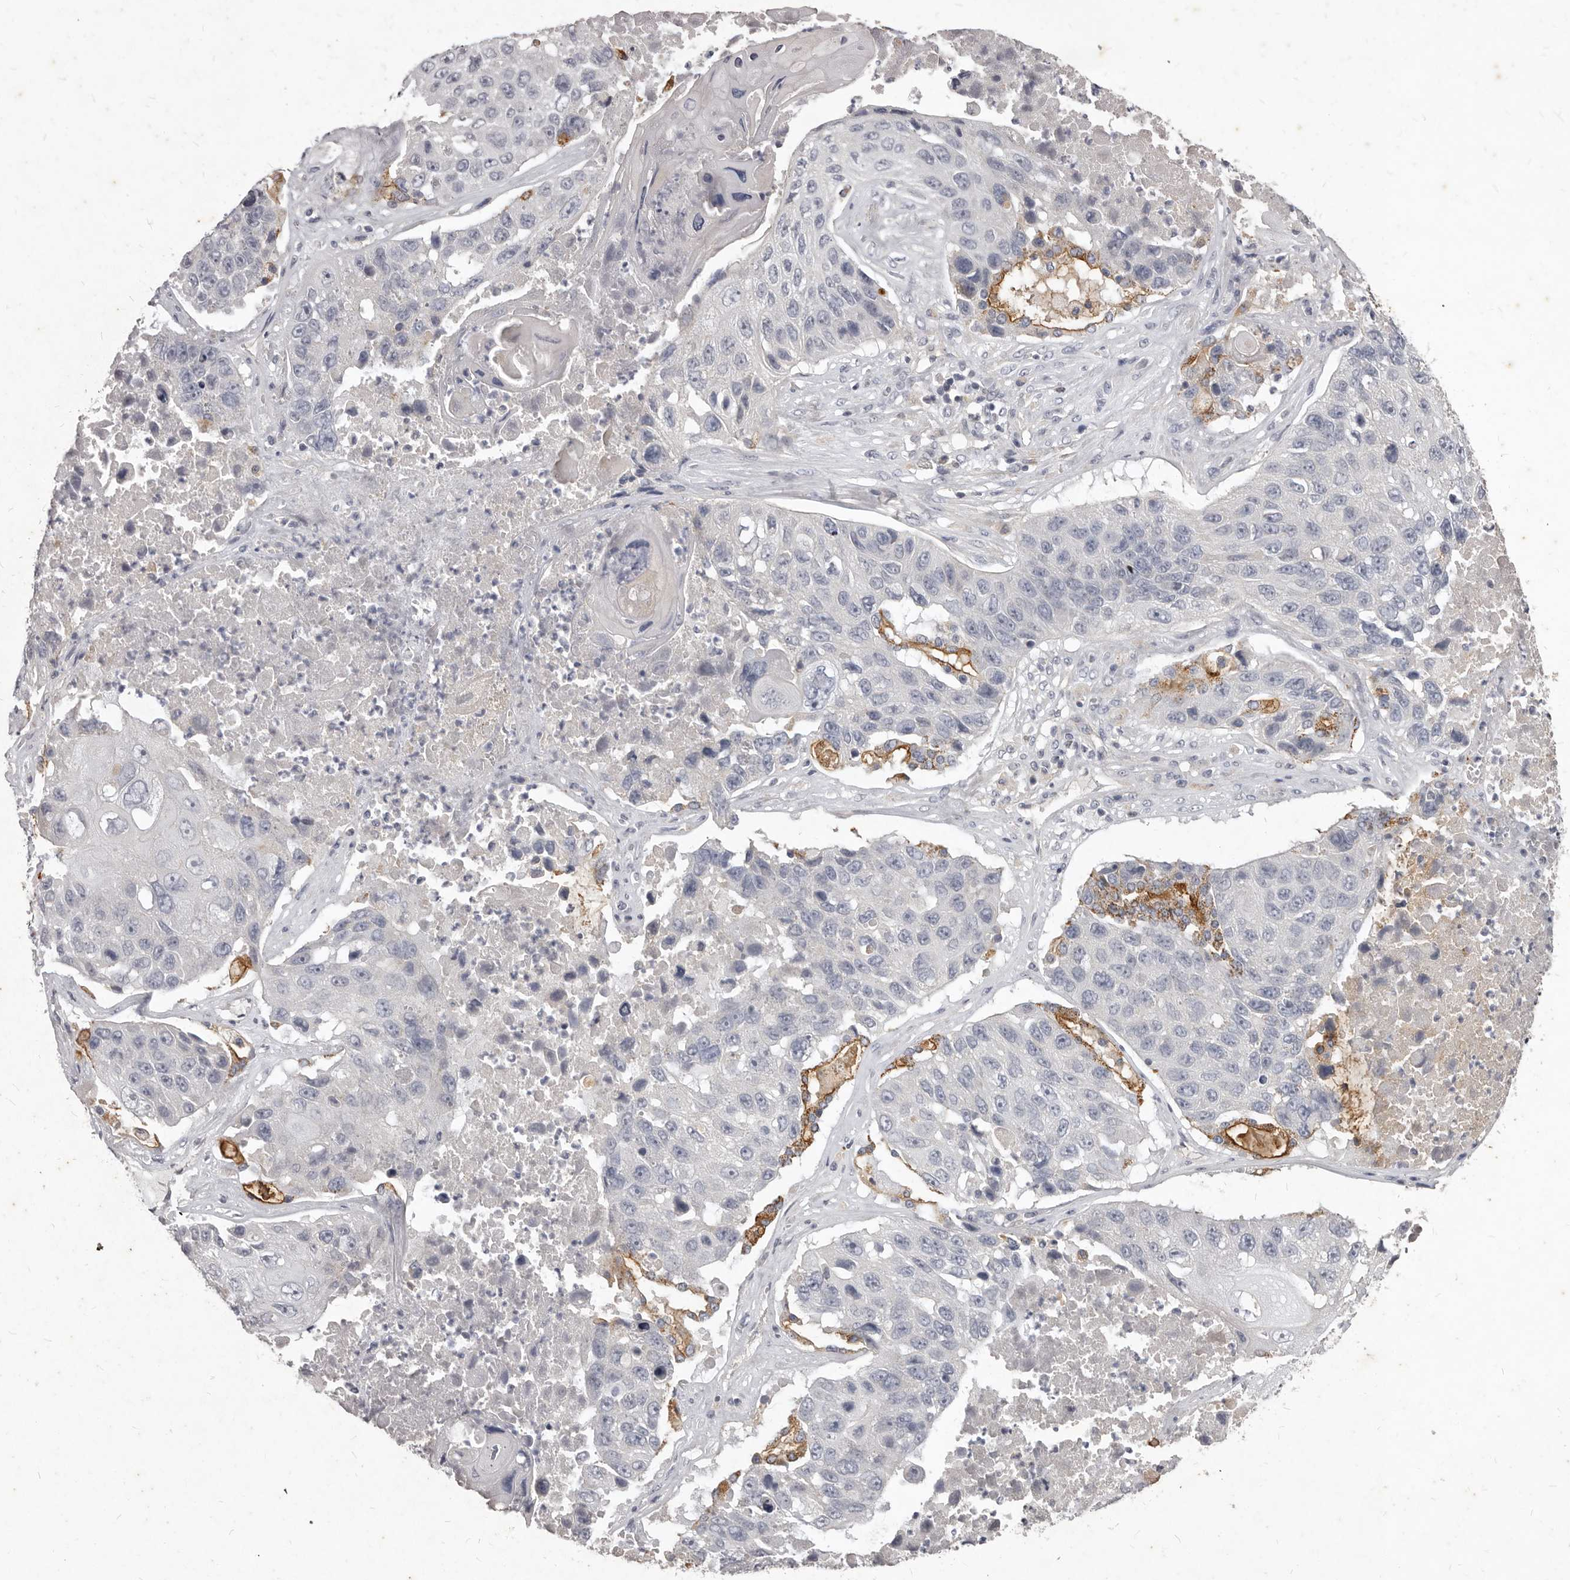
{"staining": {"intensity": "negative", "quantity": "none", "location": "none"}, "tissue": "lung cancer", "cell_type": "Tumor cells", "image_type": "cancer", "snomed": [{"axis": "morphology", "description": "Squamous cell carcinoma, NOS"}, {"axis": "topography", "description": "Lung"}], "caption": "High magnification brightfield microscopy of lung cancer (squamous cell carcinoma) stained with DAB (3,3'-diaminobenzidine) (brown) and counterstained with hematoxylin (blue): tumor cells show no significant positivity.", "gene": "GPRC5C", "patient": {"sex": "male", "age": 61}}